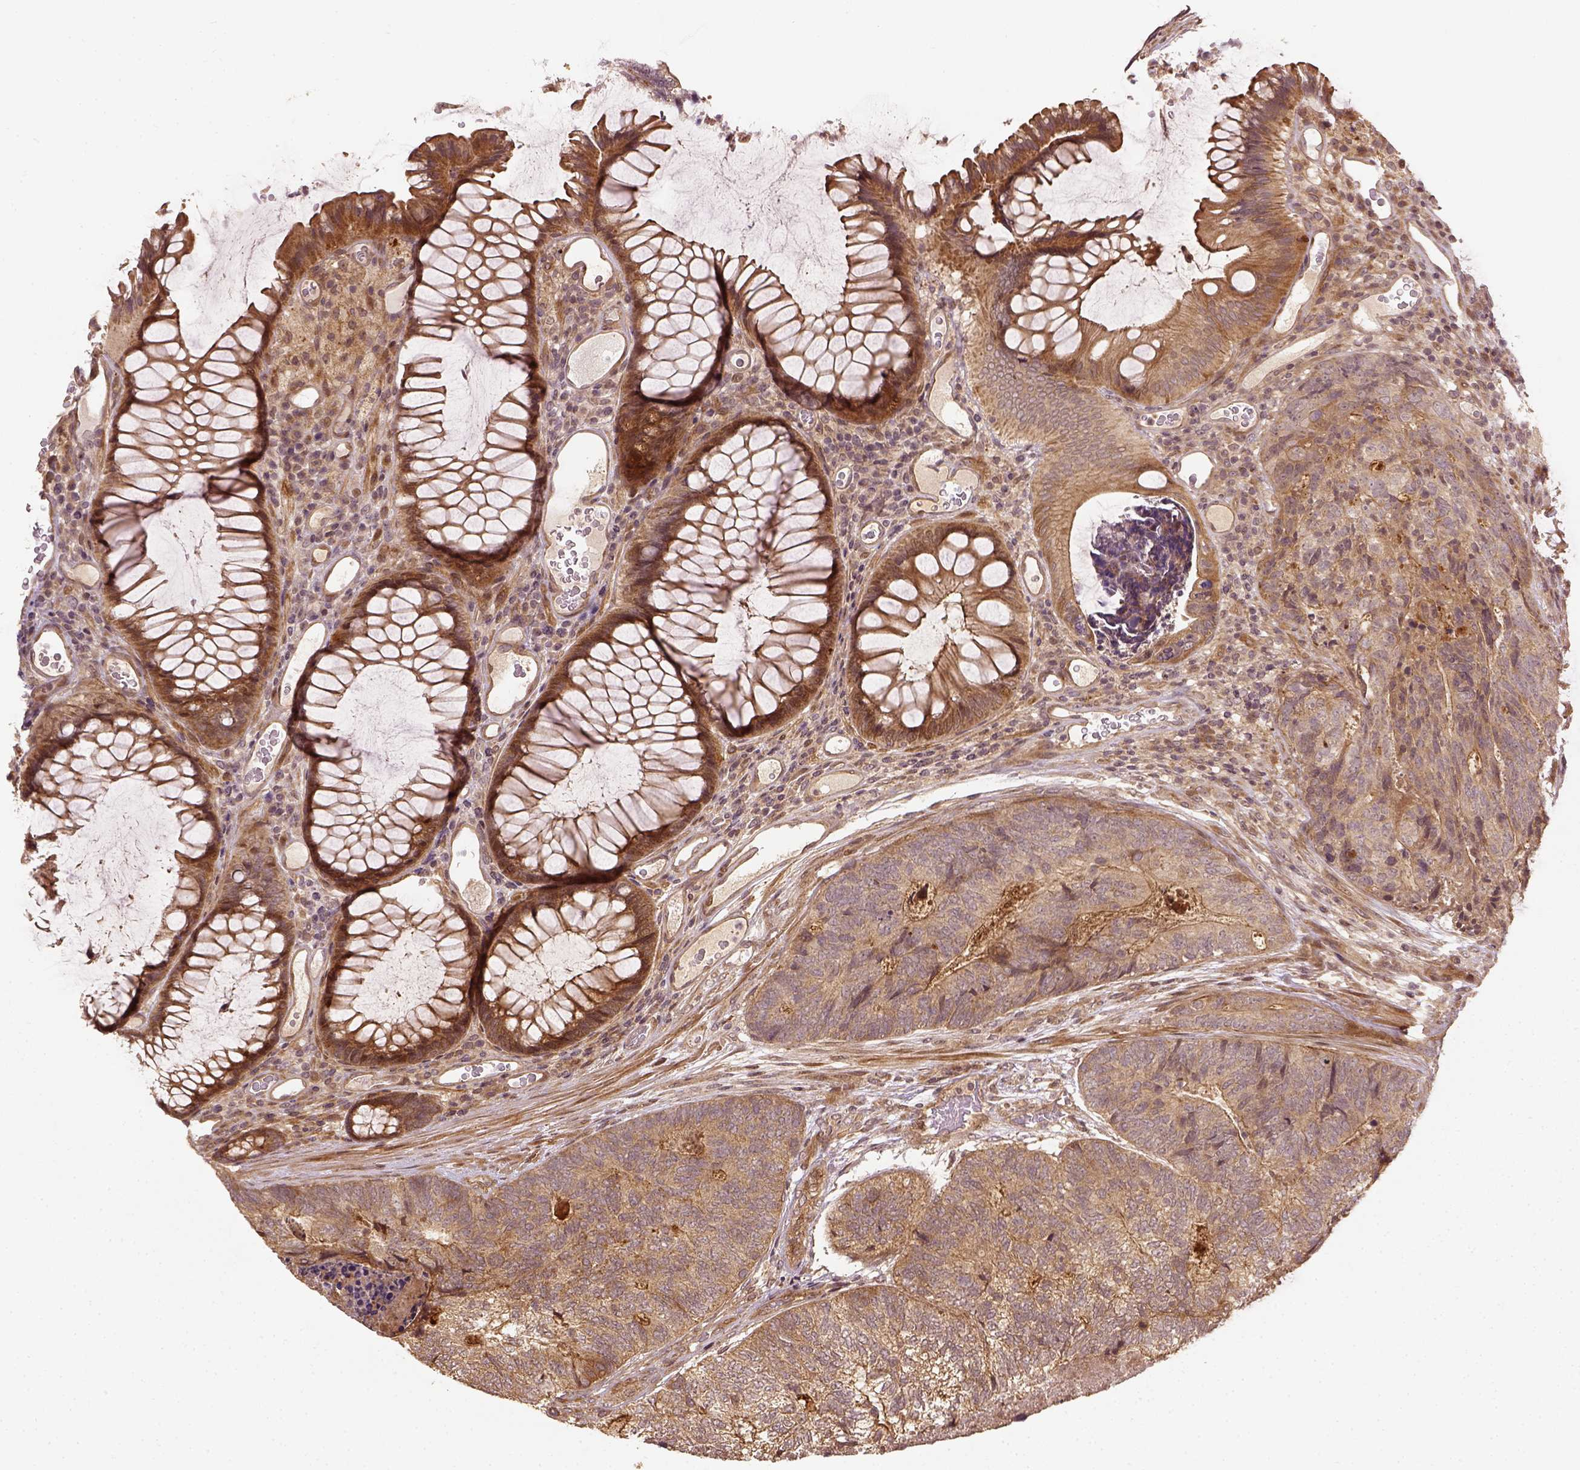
{"staining": {"intensity": "moderate", "quantity": ">75%", "location": "cytoplasmic/membranous"}, "tissue": "colorectal cancer", "cell_type": "Tumor cells", "image_type": "cancer", "snomed": [{"axis": "morphology", "description": "Adenocarcinoma, NOS"}, {"axis": "topography", "description": "Colon"}], "caption": "A photomicrograph of colorectal adenocarcinoma stained for a protein exhibits moderate cytoplasmic/membranous brown staining in tumor cells.", "gene": "VEGFA", "patient": {"sex": "female", "age": 67}}